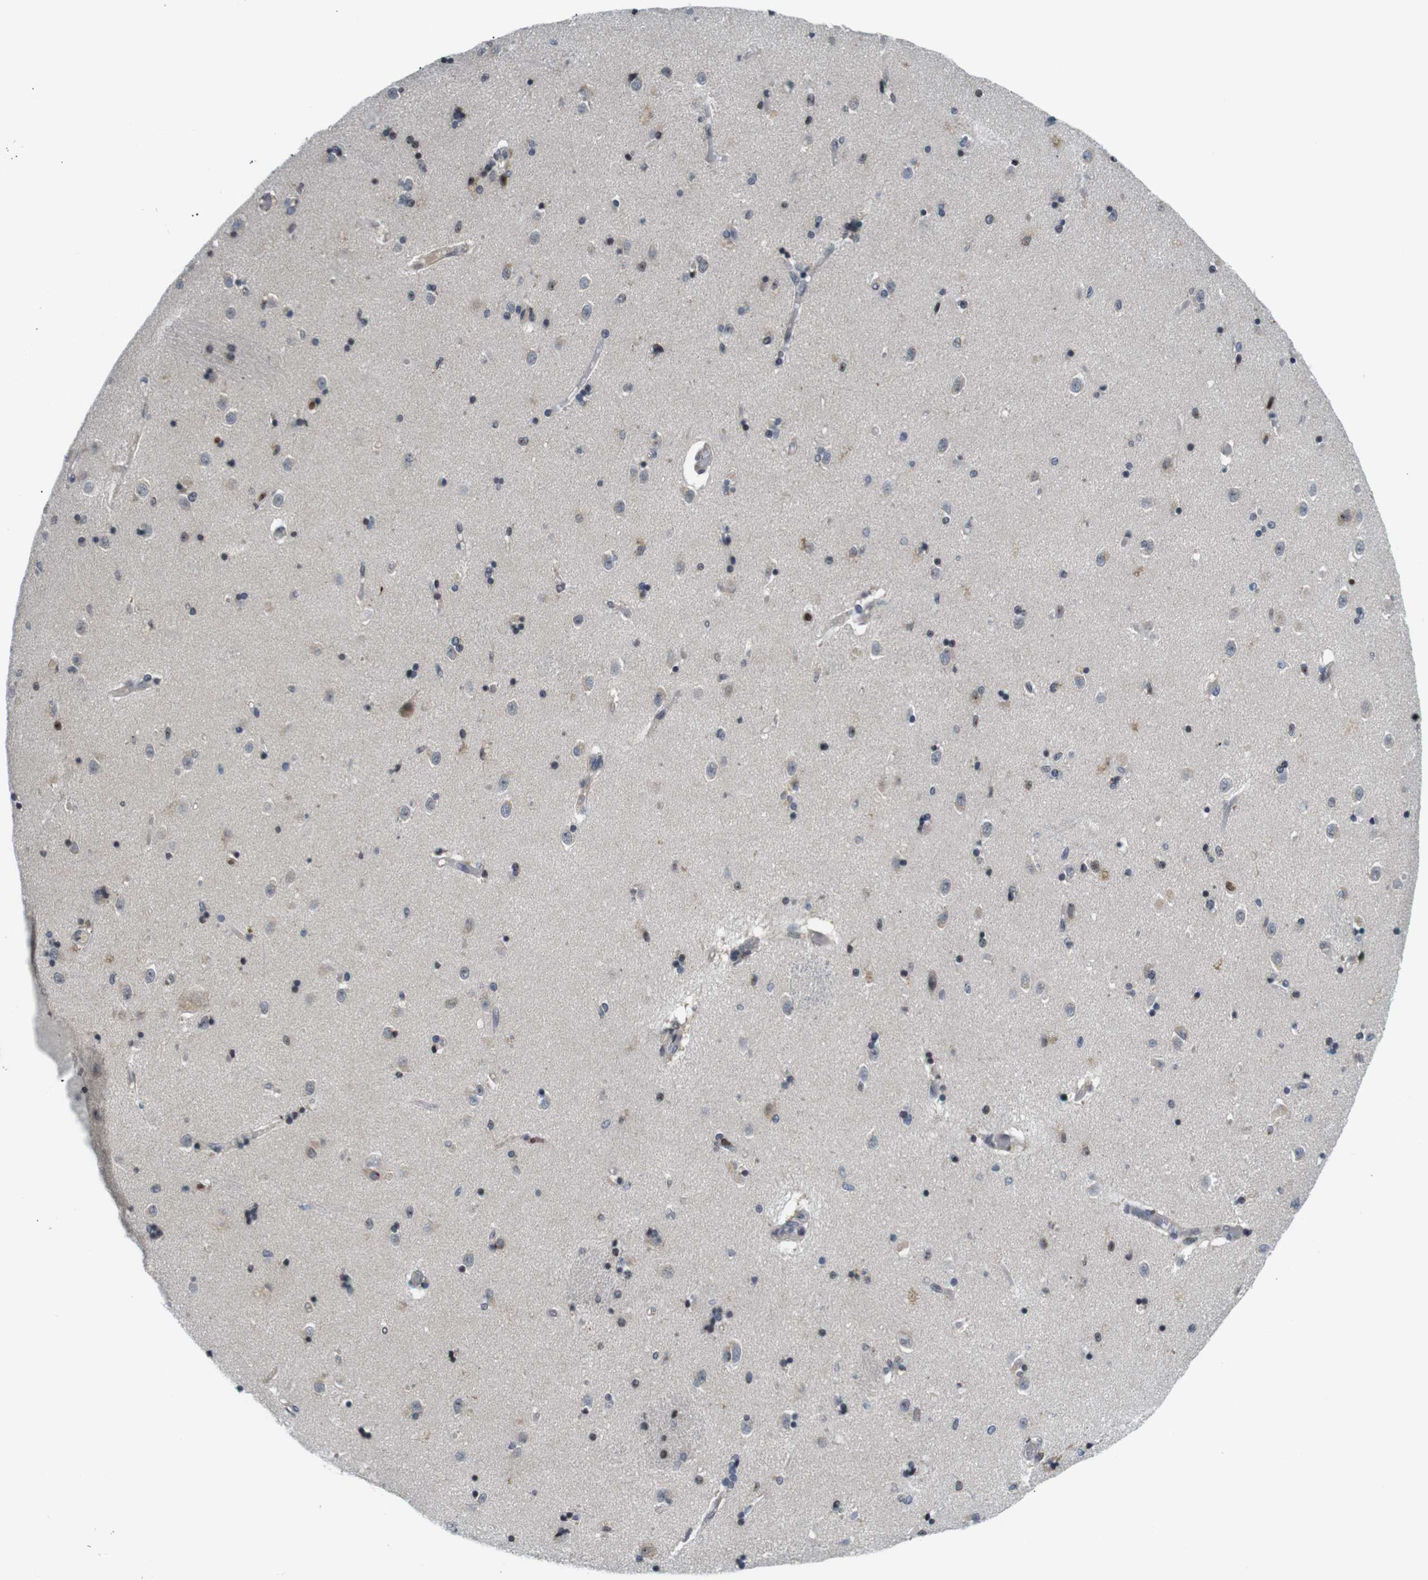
{"staining": {"intensity": "moderate", "quantity": "<25%", "location": "cytoplasmic/membranous,nuclear"}, "tissue": "caudate", "cell_type": "Glial cells", "image_type": "normal", "snomed": [{"axis": "morphology", "description": "Normal tissue, NOS"}, {"axis": "topography", "description": "Lateral ventricle wall"}], "caption": "This histopathology image displays immunohistochemistry staining of benign caudate, with low moderate cytoplasmic/membranous,nuclear staining in about <25% of glial cells.", "gene": "MBD1", "patient": {"sex": "female", "age": 54}}